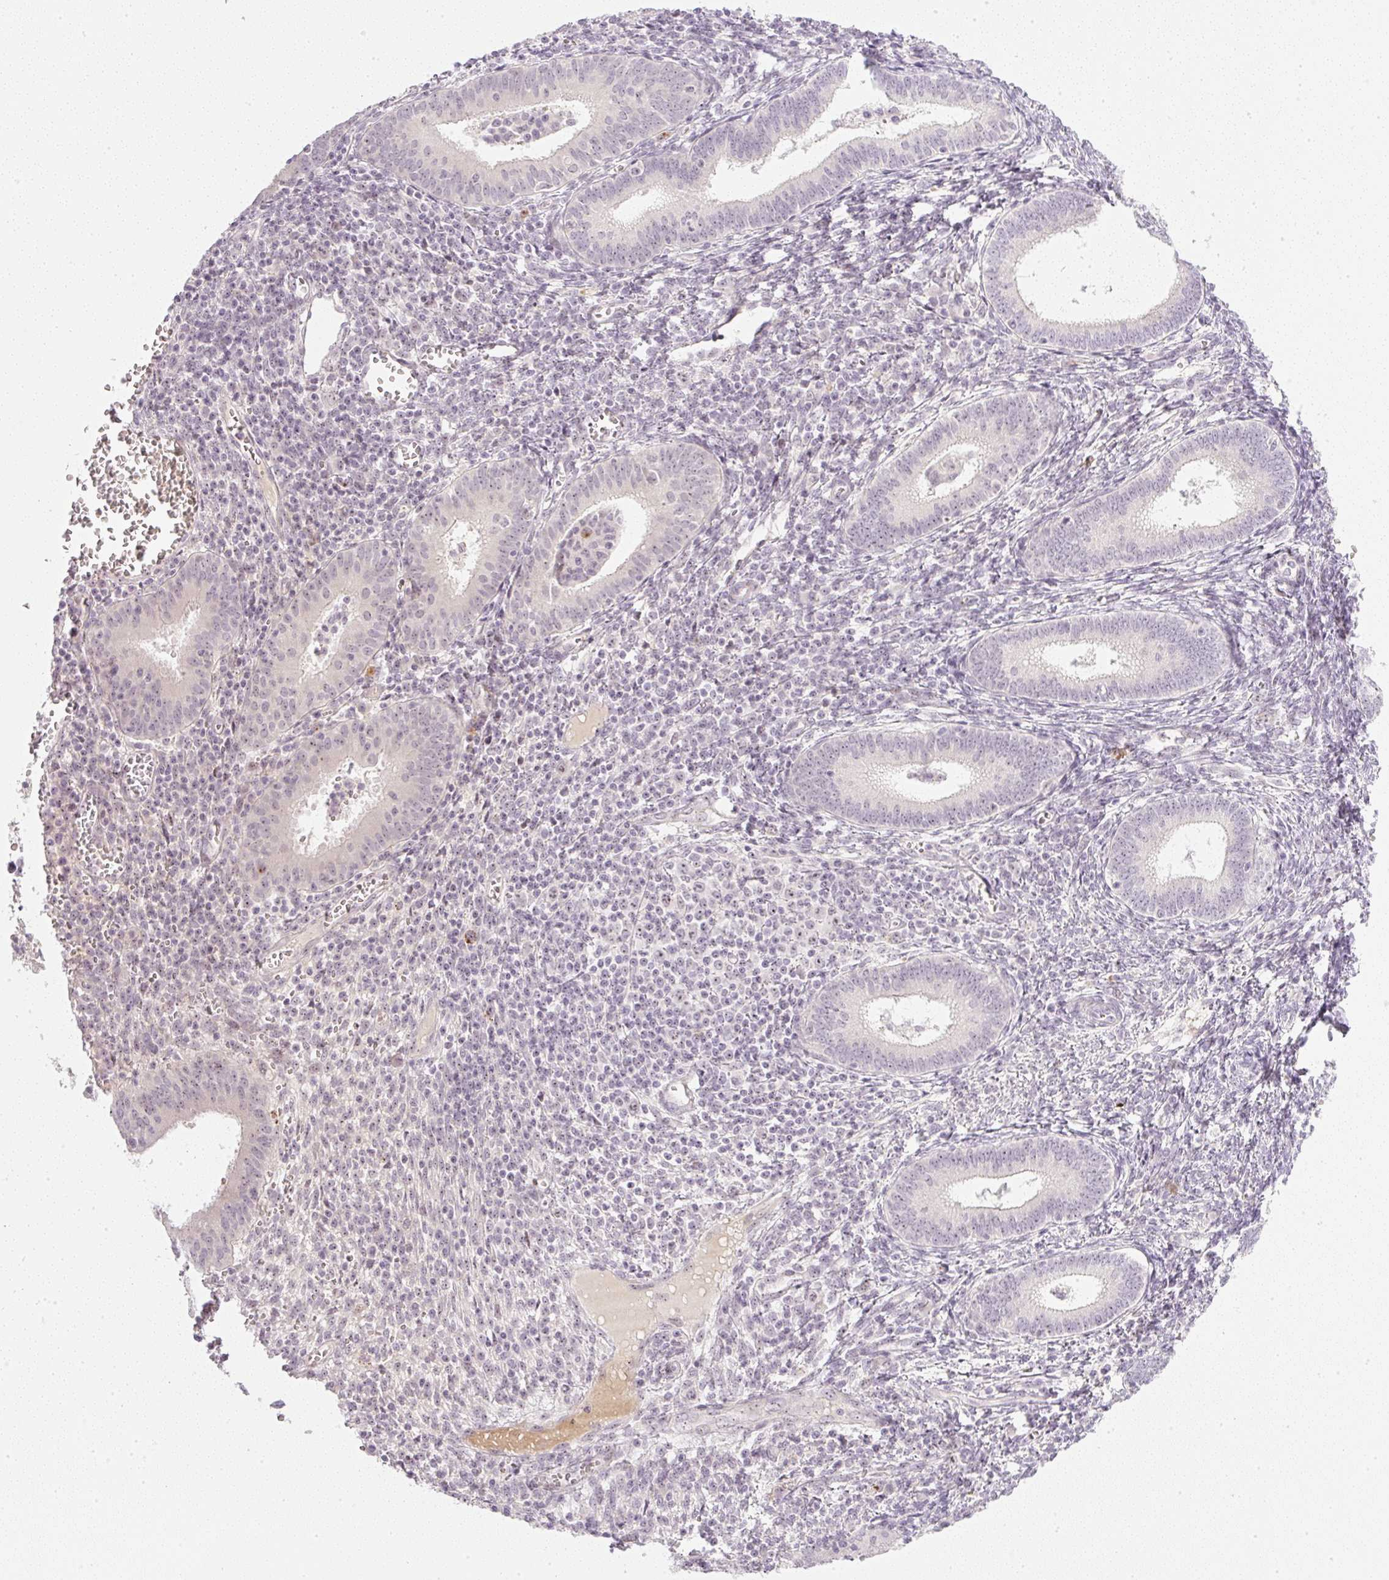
{"staining": {"intensity": "negative", "quantity": "none", "location": "none"}, "tissue": "endometrium", "cell_type": "Cells in endometrial stroma", "image_type": "normal", "snomed": [{"axis": "morphology", "description": "Normal tissue, NOS"}, {"axis": "topography", "description": "Endometrium"}], "caption": "The immunohistochemistry (IHC) photomicrograph has no significant positivity in cells in endometrial stroma of endometrium.", "gene": "AAR2", "patient": {"sex": "female", "age": 41}}